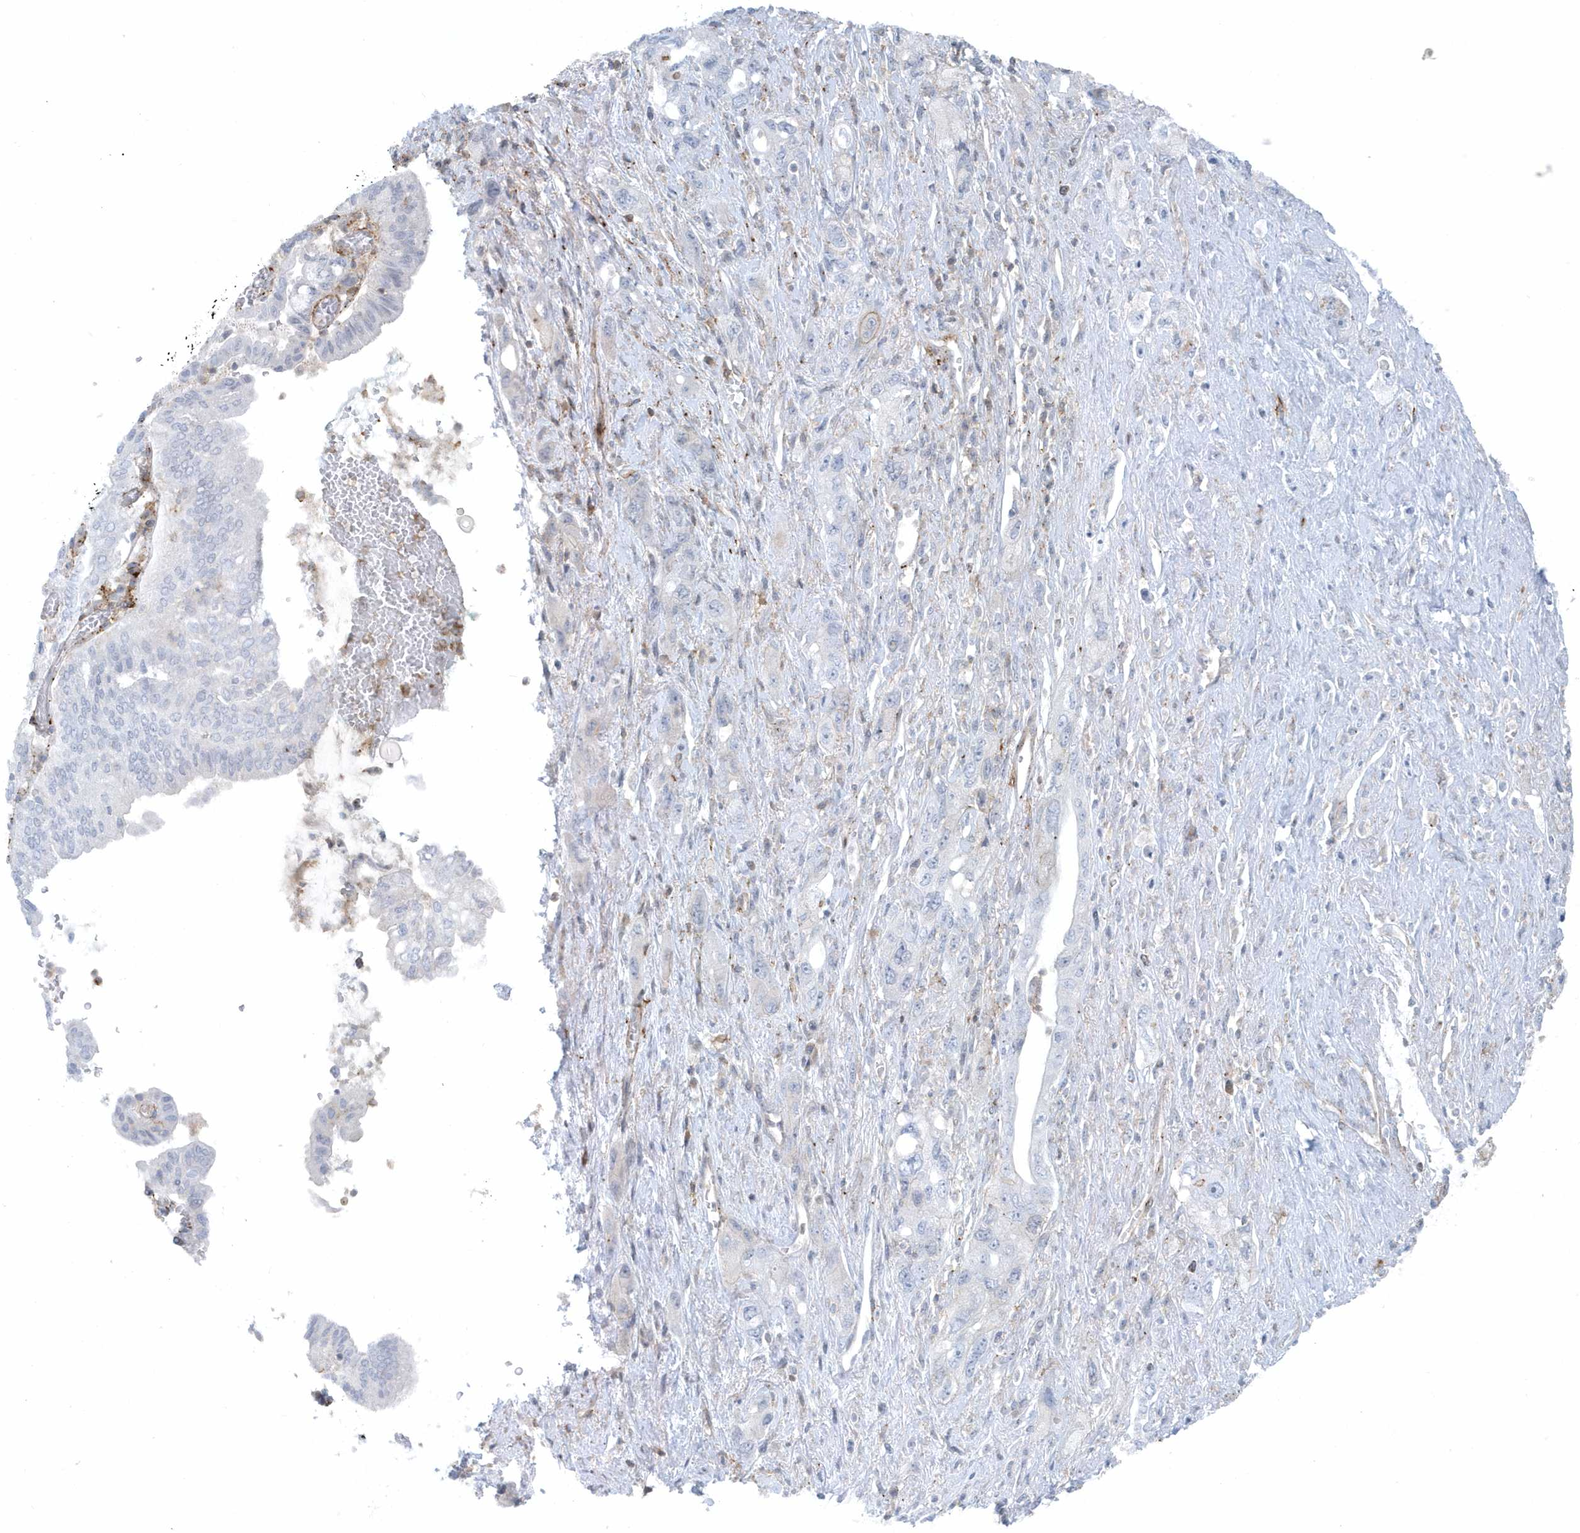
{"staining": {"intensity": "negative", "quantity": "none", "location": "none"}, "tissue": "pancreatic cancer", "cell_type": "Tumor cells", "image_type": "cancer", "snomed": [{"axis": "morphology", "description": "Adenocarcinoma, NOS"}, {"axis": "topography", "description": "Pancreas"}], "caption": "Immunohistochemical staining of human adenocarcinoma (pancreatic) reveals no significant positivity in tumor cells. The staining was performed using DAB to visualize the protein expression in brown, while the nuclei were stained in blue with hematoxylin (Magnification: 20x).", "gene": "CACNB2", "patient": {"sex": "female", "age": 73}}